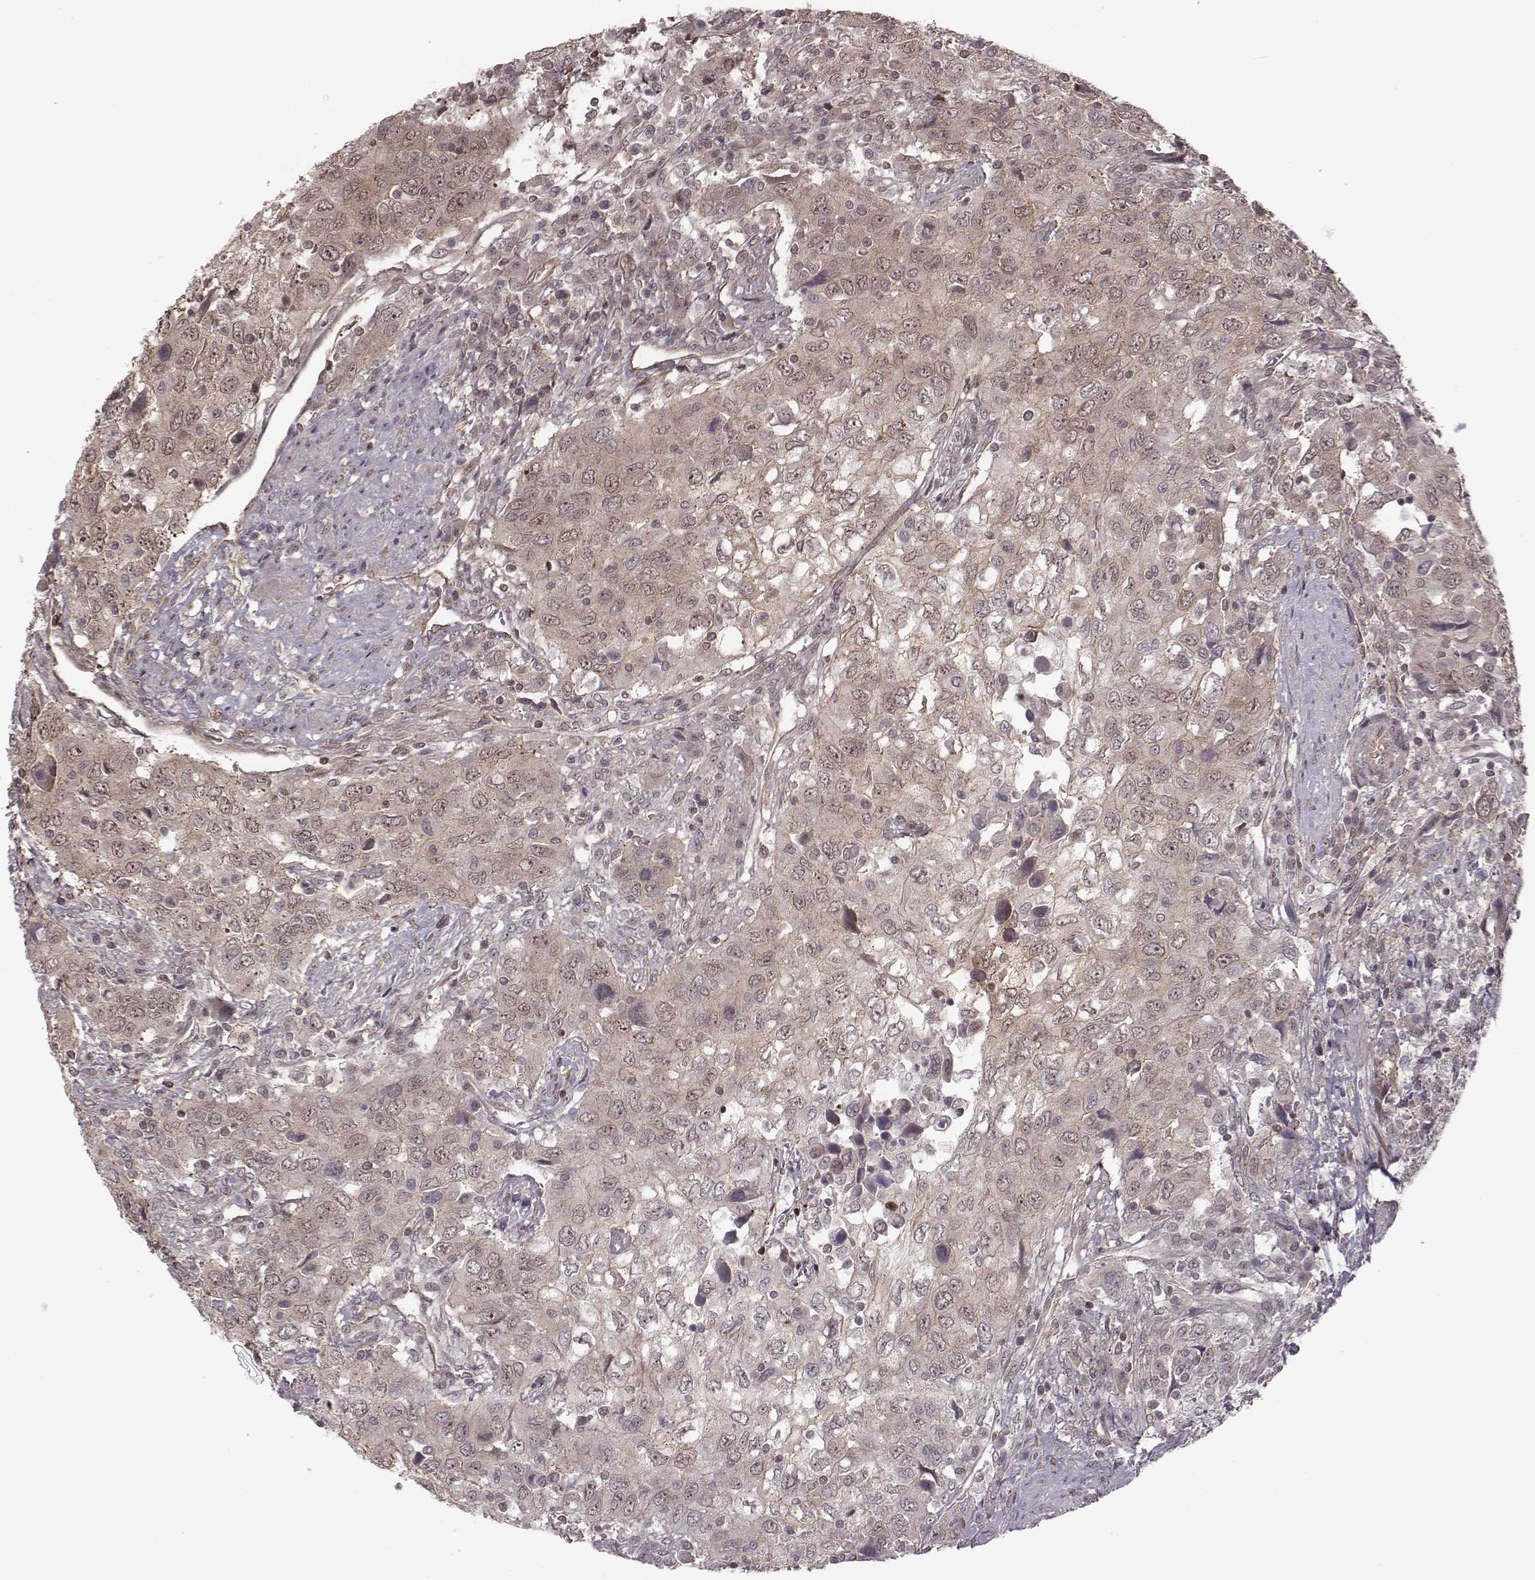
{"staining": {"intensity": "negative", "quantity": "none", "location": "none"}, "tissue": "urothelial cancer", "cell_type": "Tumor cells", "image_type": "cancer", "snomed": [{"axis": "morphology", "description": "Urothelial carcinoma, High grade"}, {"axis": "topography", "description": "Urinary bladder"}], "caption": "Image shows no protein expression in tumor cells of urothelial cancer tissue.", "gene": "RPL3", "patient": {"sex": "male", "age": 76}}